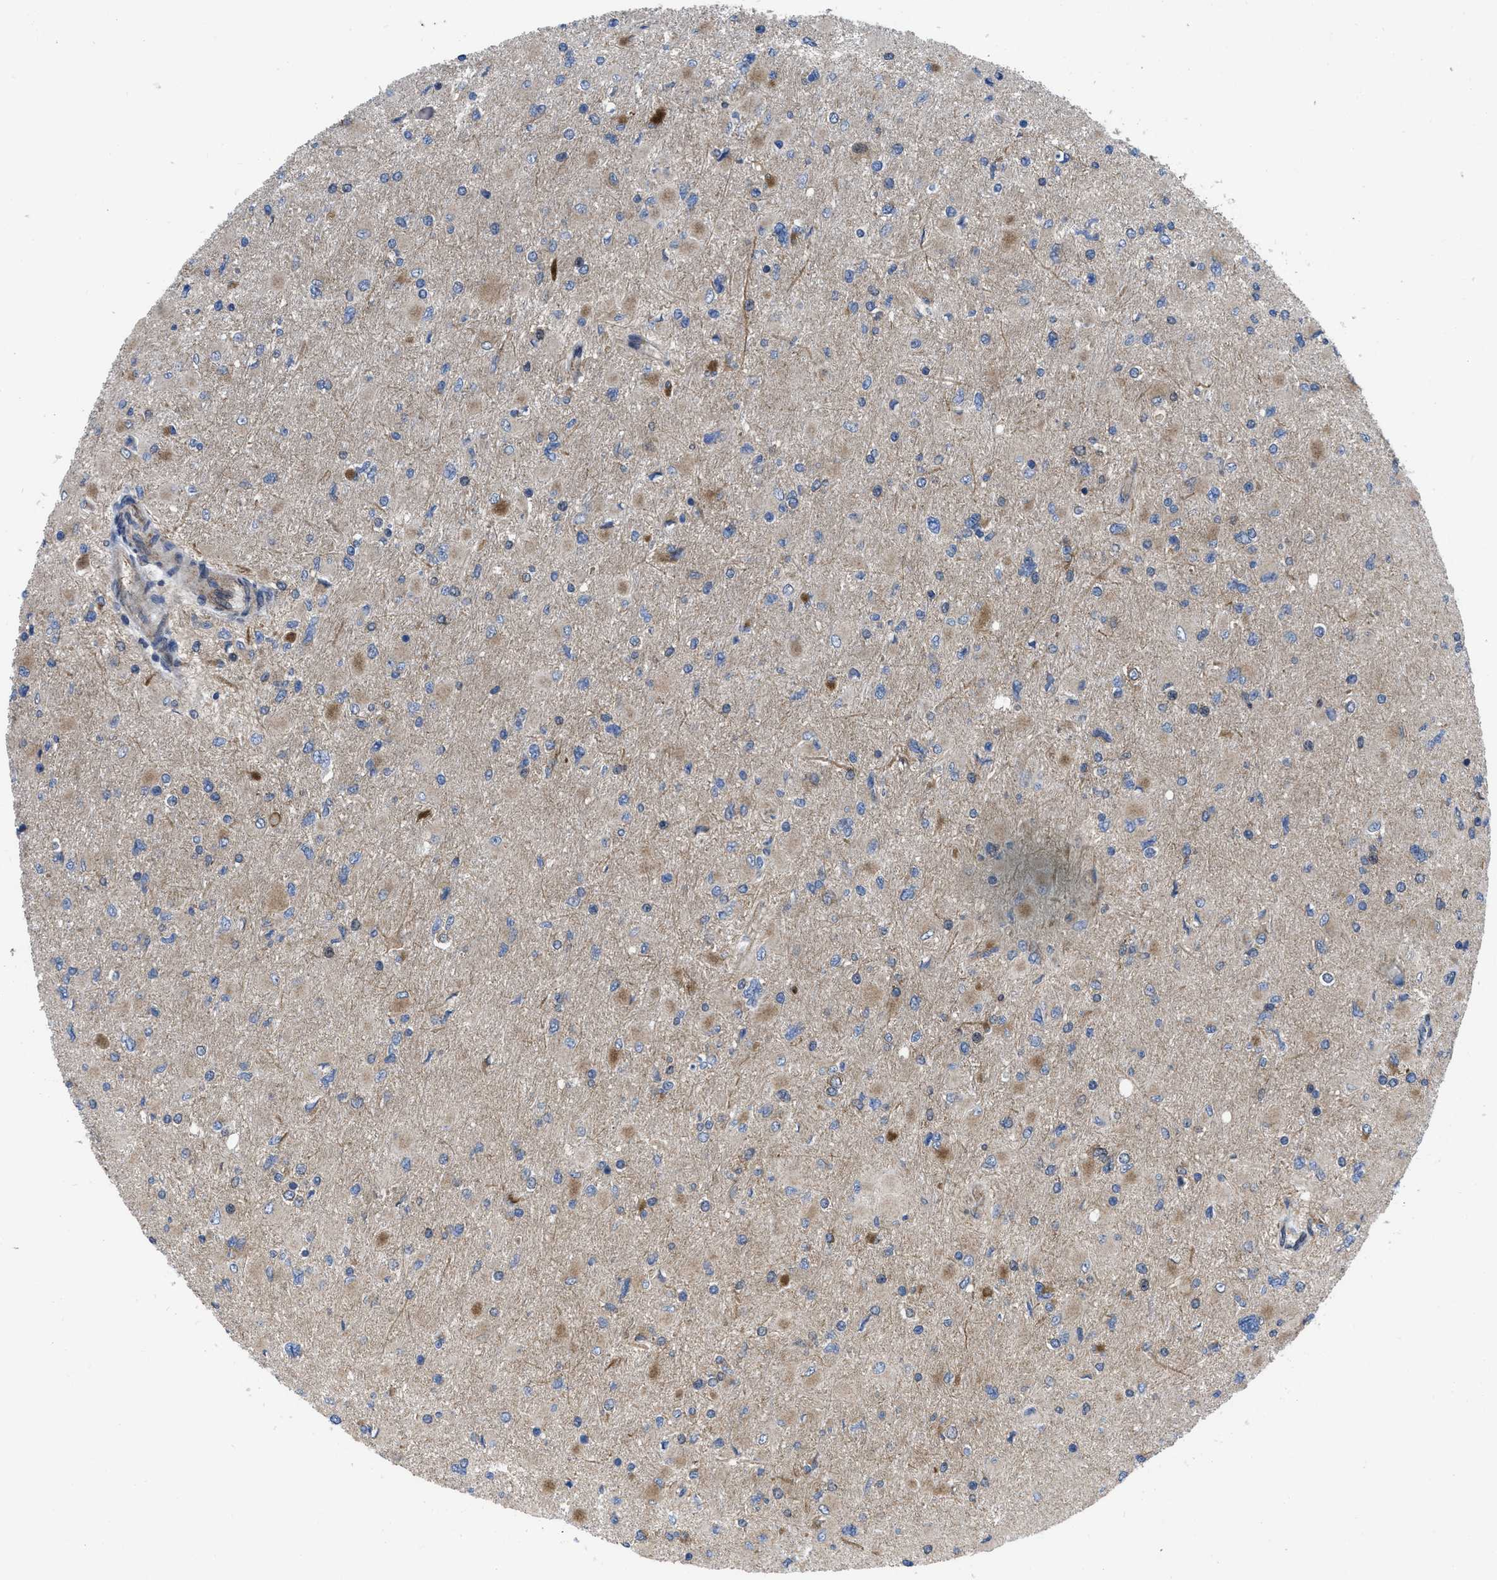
{"staining": {"intensity": "moderate", "quantity": "25%-75%", "location": "cytoplasmic/membranous"}, "tissue": "glioma", "cell_type": "Tumor cells", "image_type": "cancer", "snomed": [{"axis": "morphology", "description": "Glioma, malignant, High grade"}, {"axis": "topography", "description": "Cerebral cortex"}], "caption": "Immunohistochemistry (IHC) (DAB) staining of glioma exhibits moderate cytoplasmic/membranous protein expression in approximately 25%-75% of tumor cells.", "gene": "PPP2CB", "patient": {"sex": "female", "age": 36}}